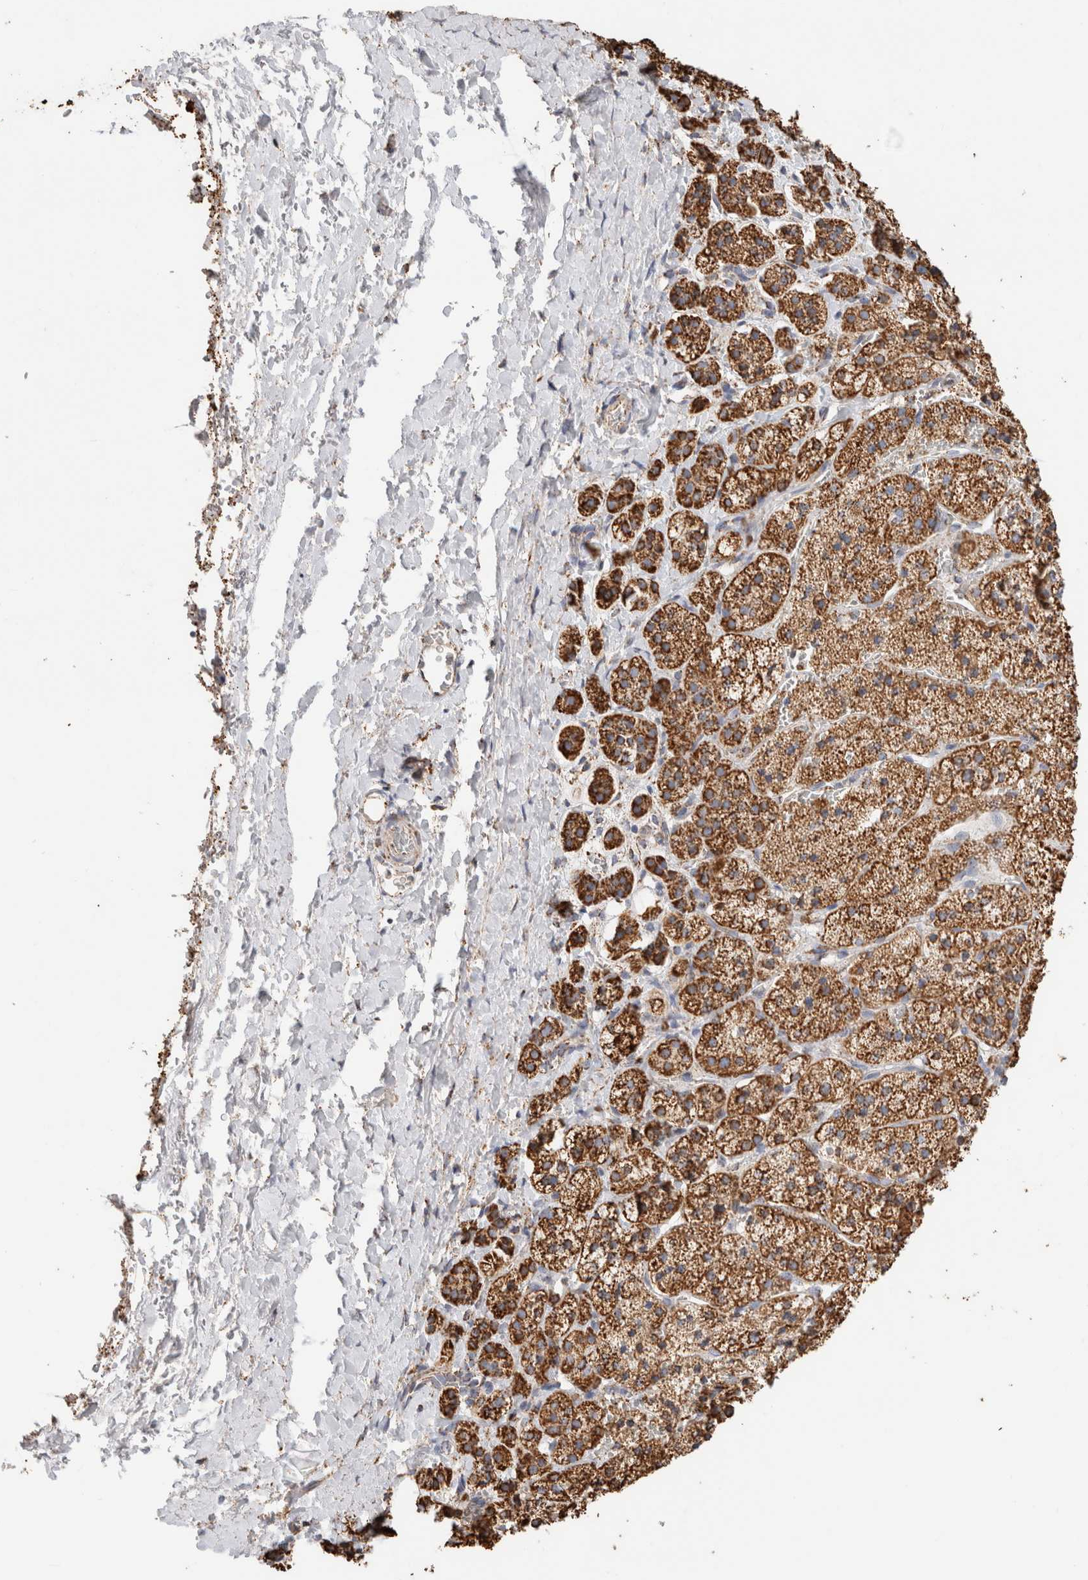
{"staining": {"intensity": "moderate", "quantity": ">75%", "location": "cytoplasmic/membranous"}, "tissue": "adrenal gland", "cell_type": "Glandular cells", "image_type": "normal", "snomed": [{"axis": "morphology", "description": "Normal tissue, NOS"}, {"axis": "topography", "description": "Adrenal gland"}], "caption": "Protein expression analysis of unremarkable human adrenal gland reveals moderate cytoplasmic/membranous positivity in approximately >75% of glandular cells. Immunohistochemistry stains the protein of interest in brown and the nuclei are stained blue.", "gene": "C1QBP", "patient": {"sex": "female", "age": 44}}